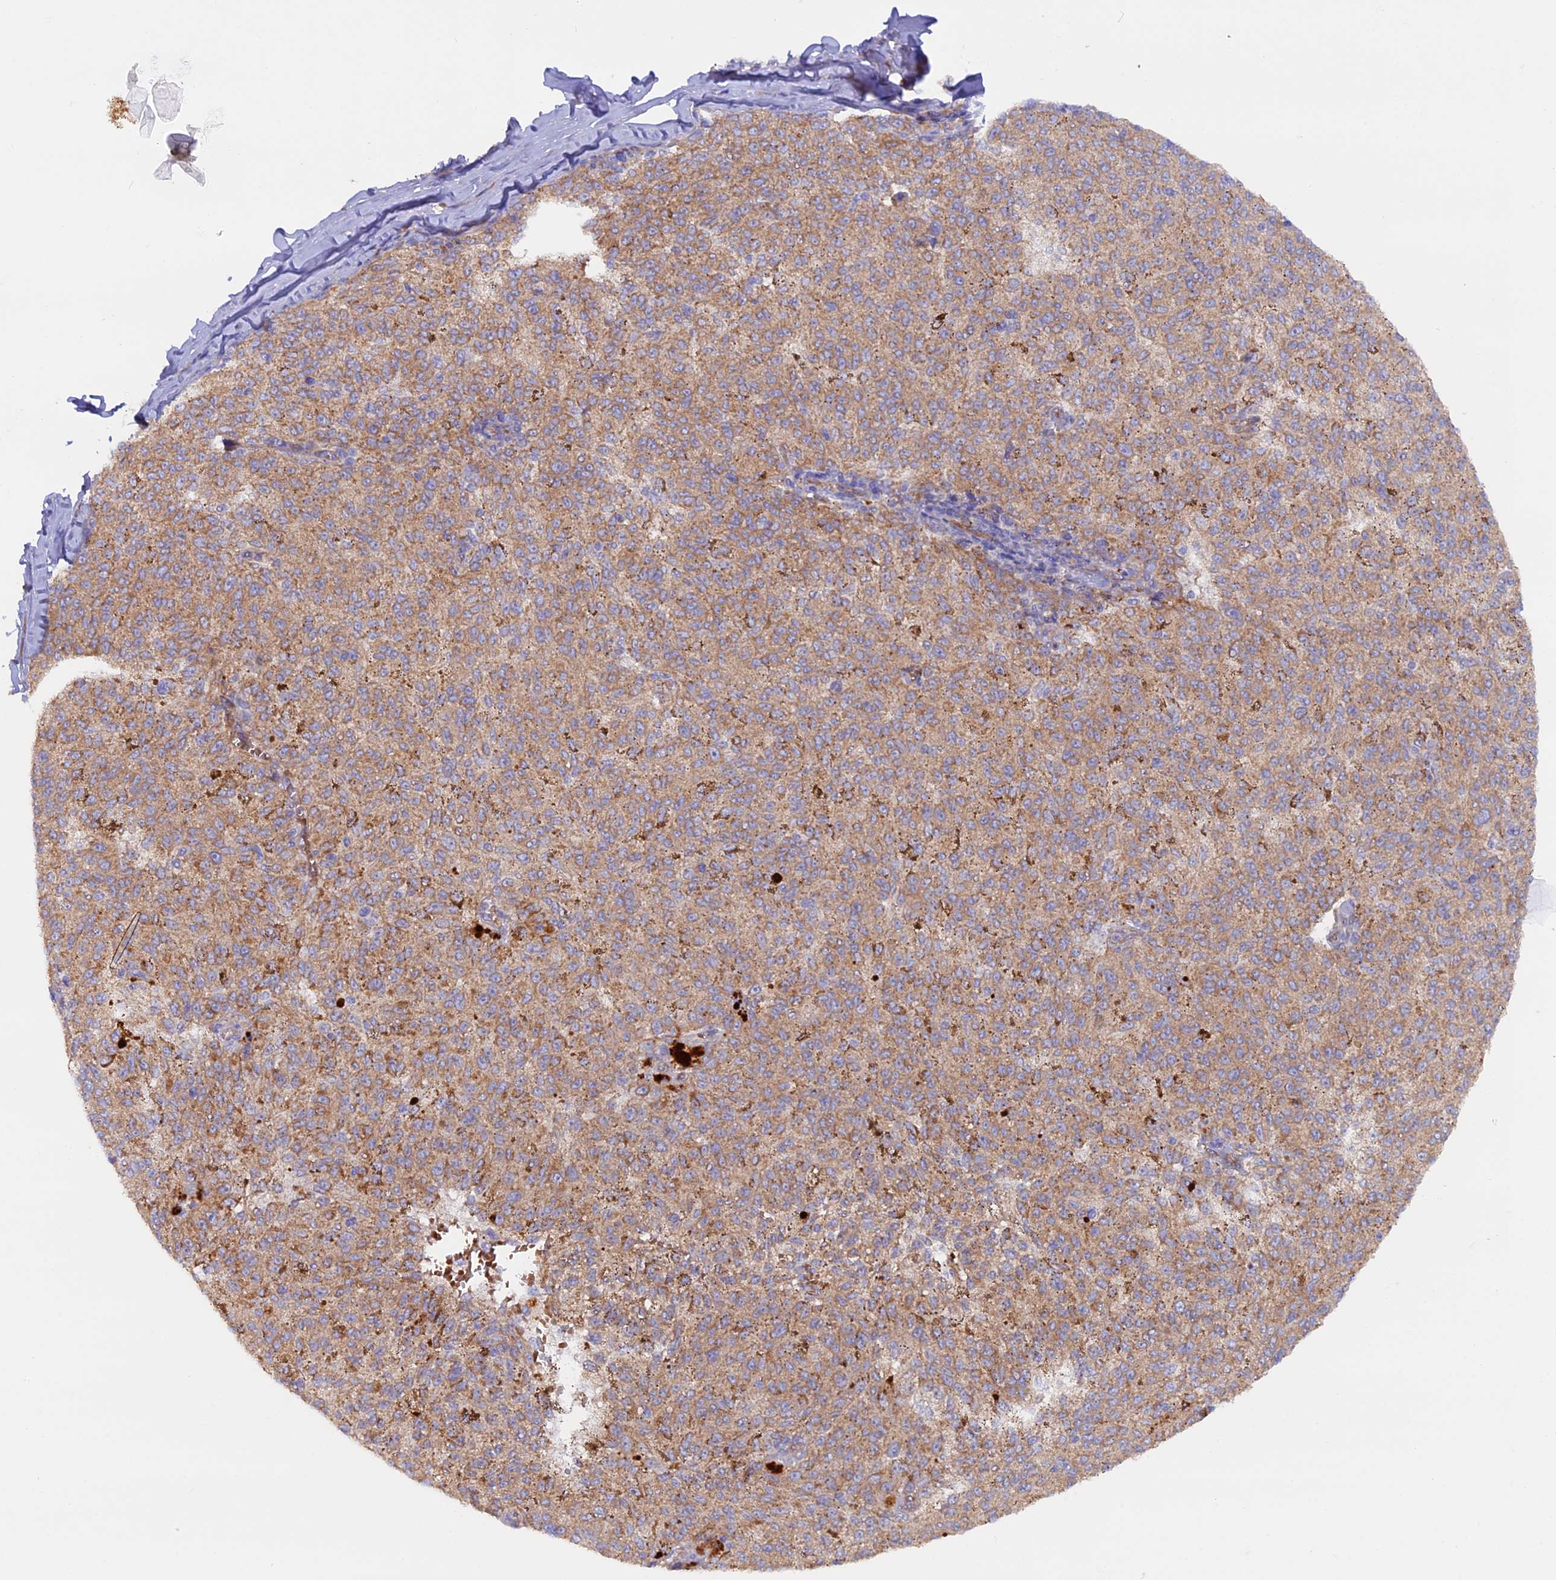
{"staining": {"intensity": "moderate", "quantity": ">75%", "location": "cytoplasmic/membranous"}, "tissue": "melanoma", "cell_type": "Tumor cells", "image_type": "cancer", "snomed": [{"axis": "morphology", "description": "Malignant melanoma, NOS"}, {"axis": "topography", "description": "Skin"}], "caption": "Malignant melanoma stained for a protein reveals moderate cytoplasmic/membranous positivity in tumor cells.", "gene": "DUS3L", "patient": {"sex": "female", "age": 72}}